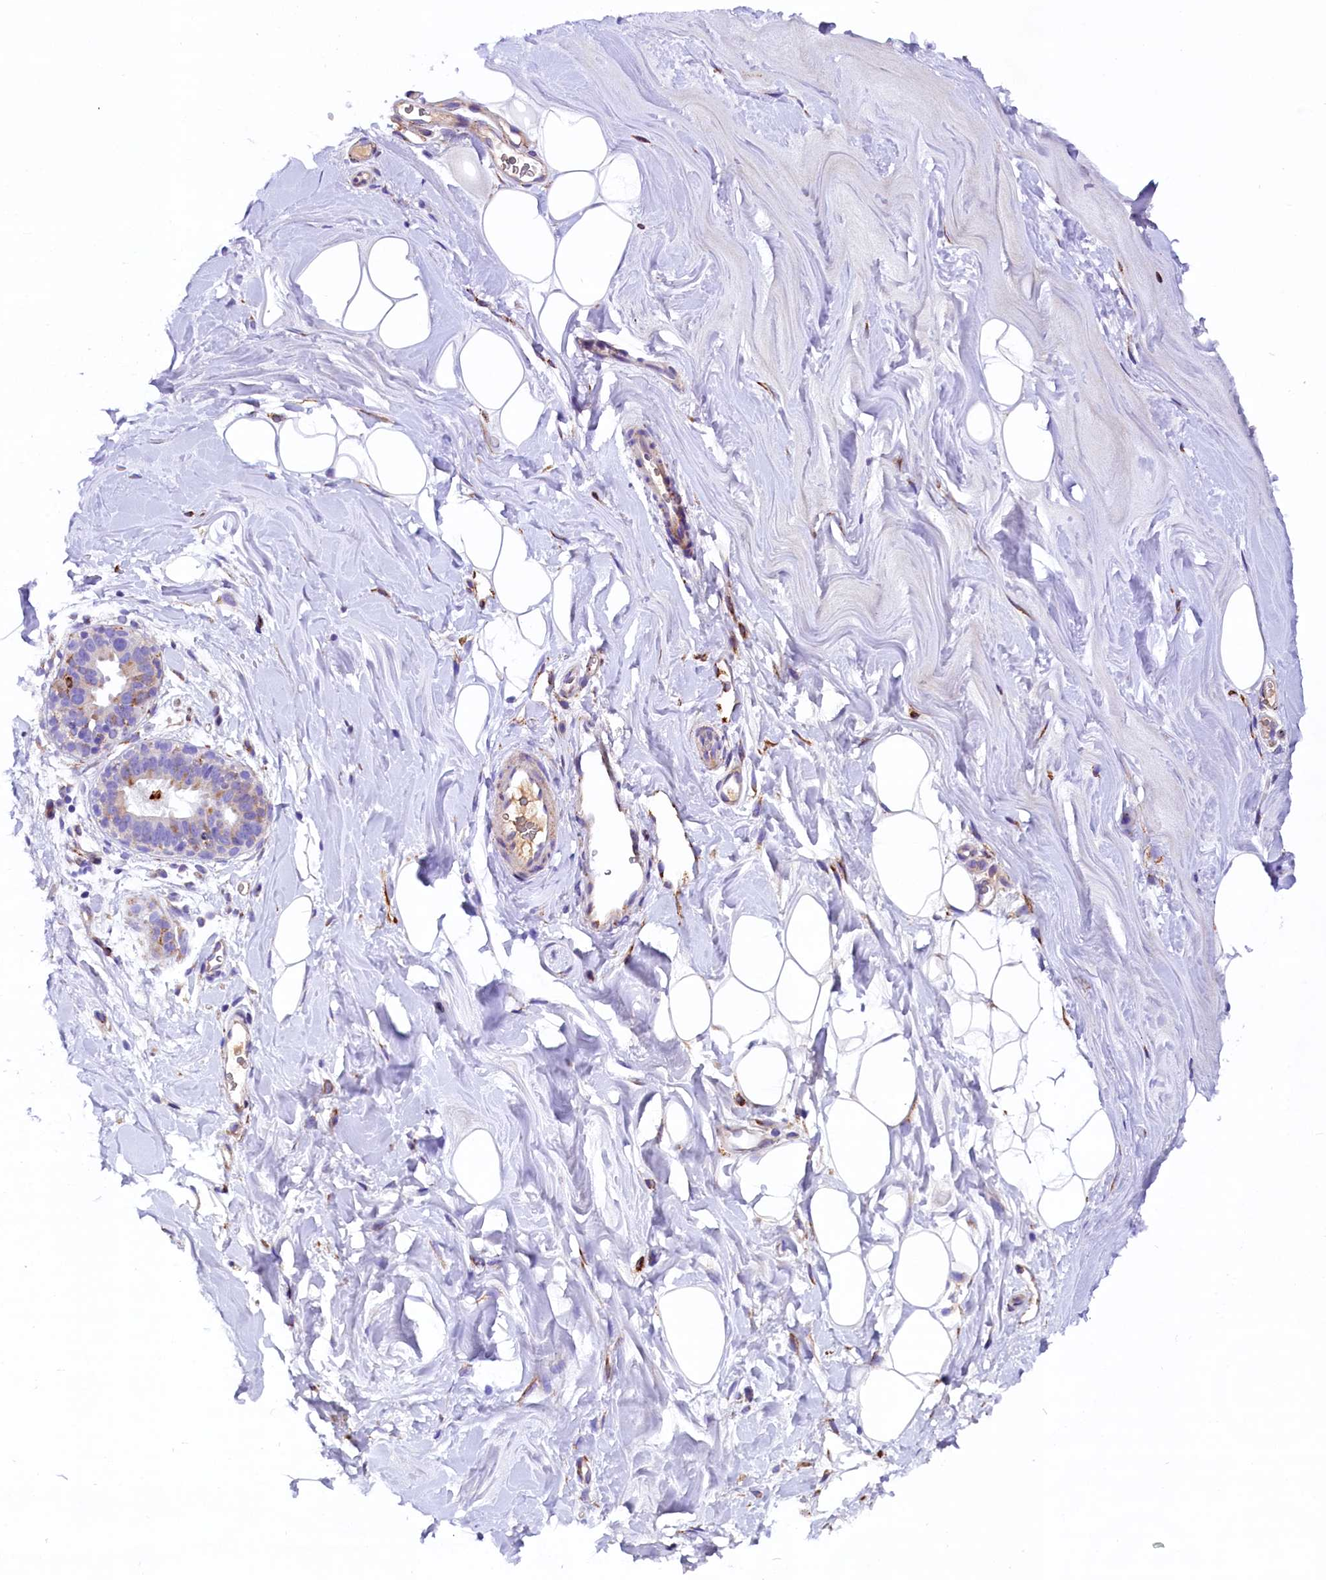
{"staining": {"intensity": "negative", "quantity": "none", "location": "none"}, "tissue": "adipose tissue", "cell_type": "Adipocytes", "image_type": "normal", "snomed": [{"axis": "morphology", "description": "Normal tissue, NOS"}, {"axis": "topography", "description": "Breast"}], "caption": "A high-resolution image shows IHC staining of benign adipose tissue, which displays no significant expression in adipocytes. The staining is performed using DAB (3,3'-diaminobenzidine) brown chromogen with nuclei counter-stained in using hematoxylin.", "gene": "CMTR2", "patient": {"sex": "female", "age": 26}}